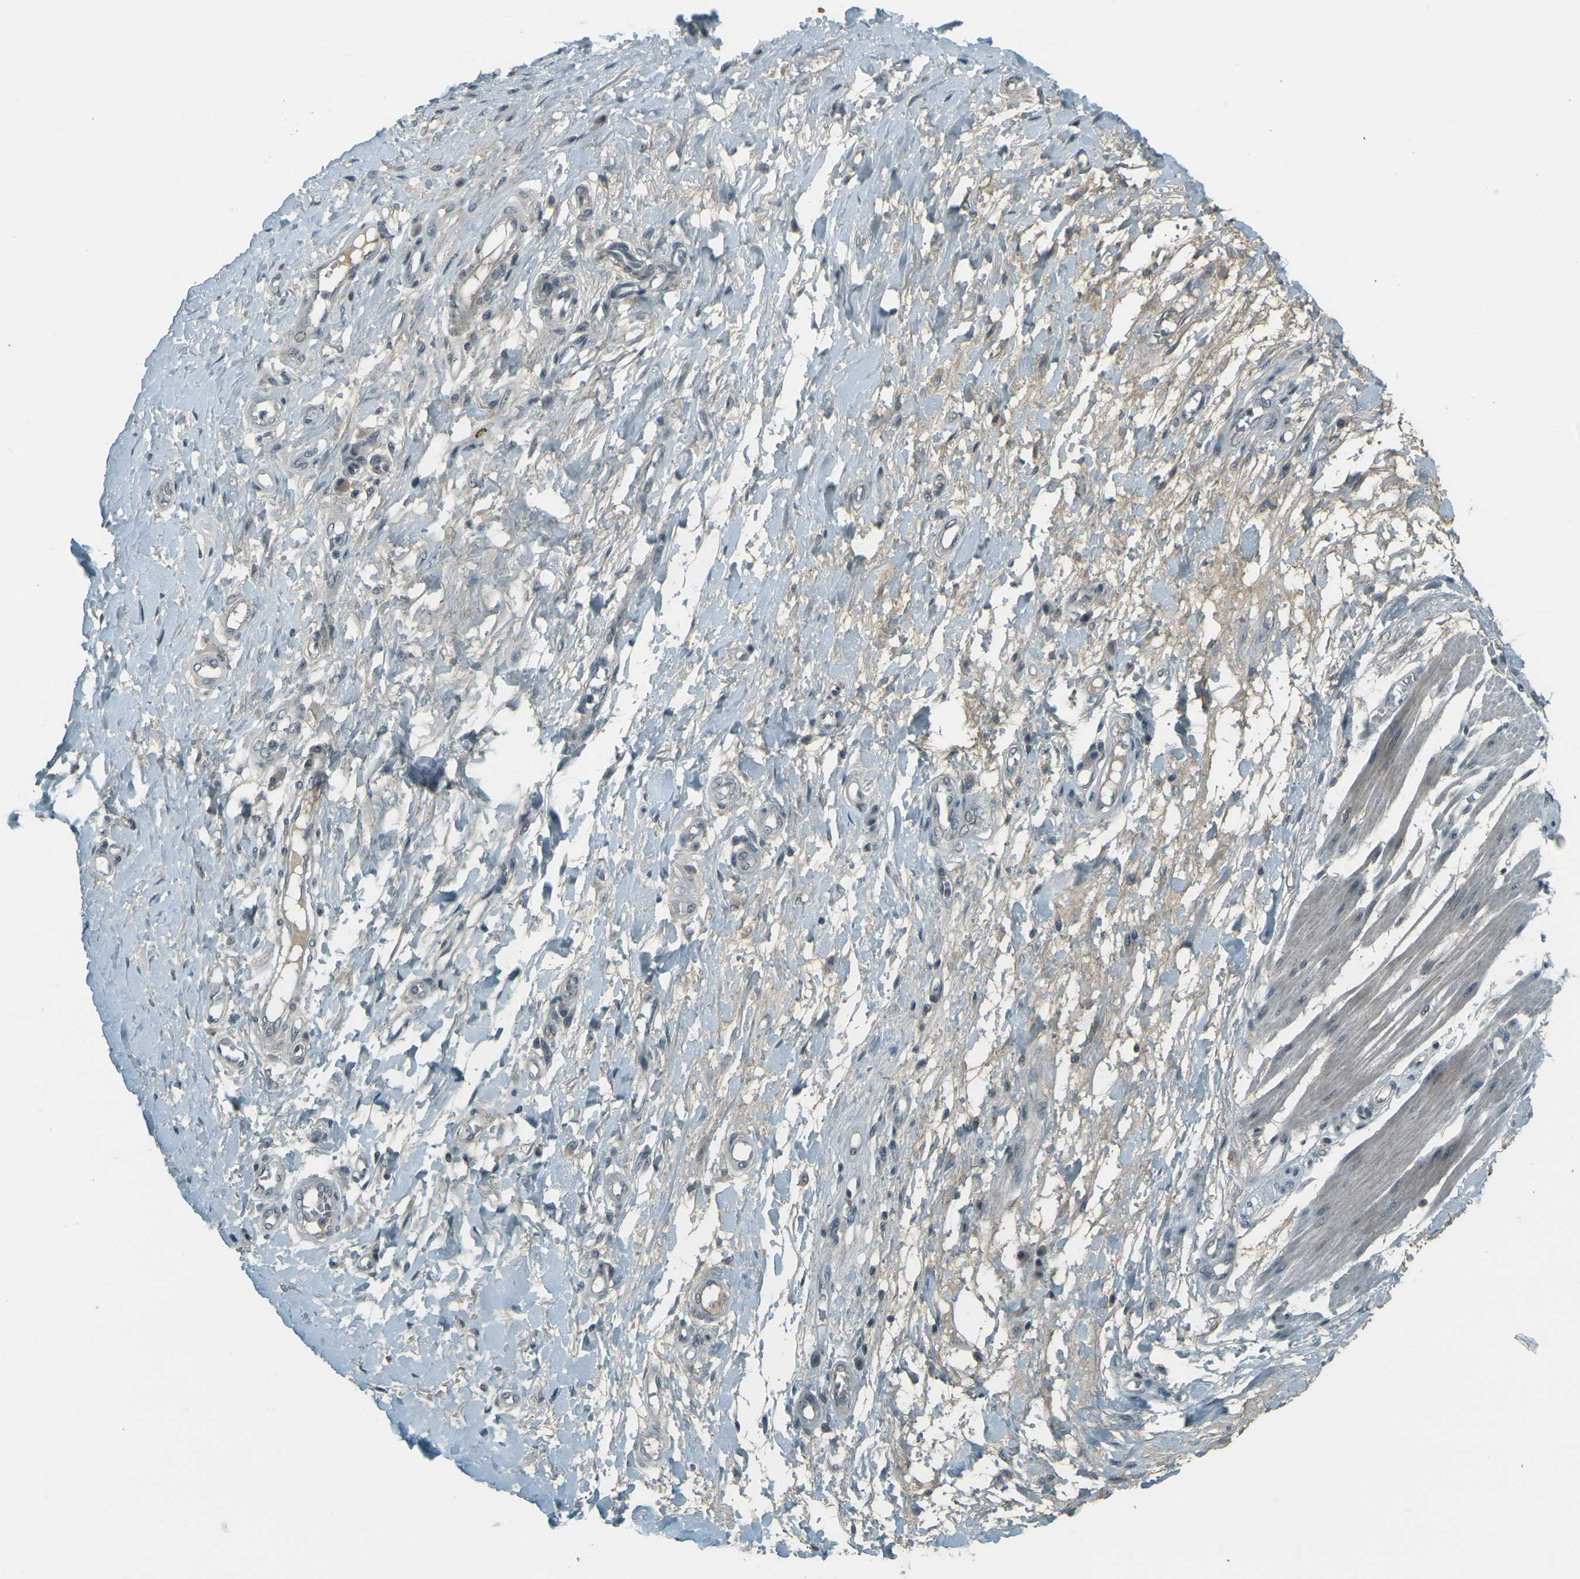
{"staining": {"intensity": "negative", "quantity": "none", "location": "none"}, "tissue": "adipose tissue", "cell_type": "Adipocytes", "image_type": "normal", "snomed": [{"axis": "morphology", "description": "Normal tissue, NOS"}, {"axis": "morphology", "description": "Adenocarcinoma, NOS"}, {"axis": "topography", "description": "Esophagus"}], "caption": "DAB (3,3'-diaminobenzidine) immunohistochemical staining of normal adipose tissue demonstrates no significant staining in adipocytes. Nuclei are stained in blue.", "gene": "GPR19", "patient": {"sex": "male", "age": 62}}